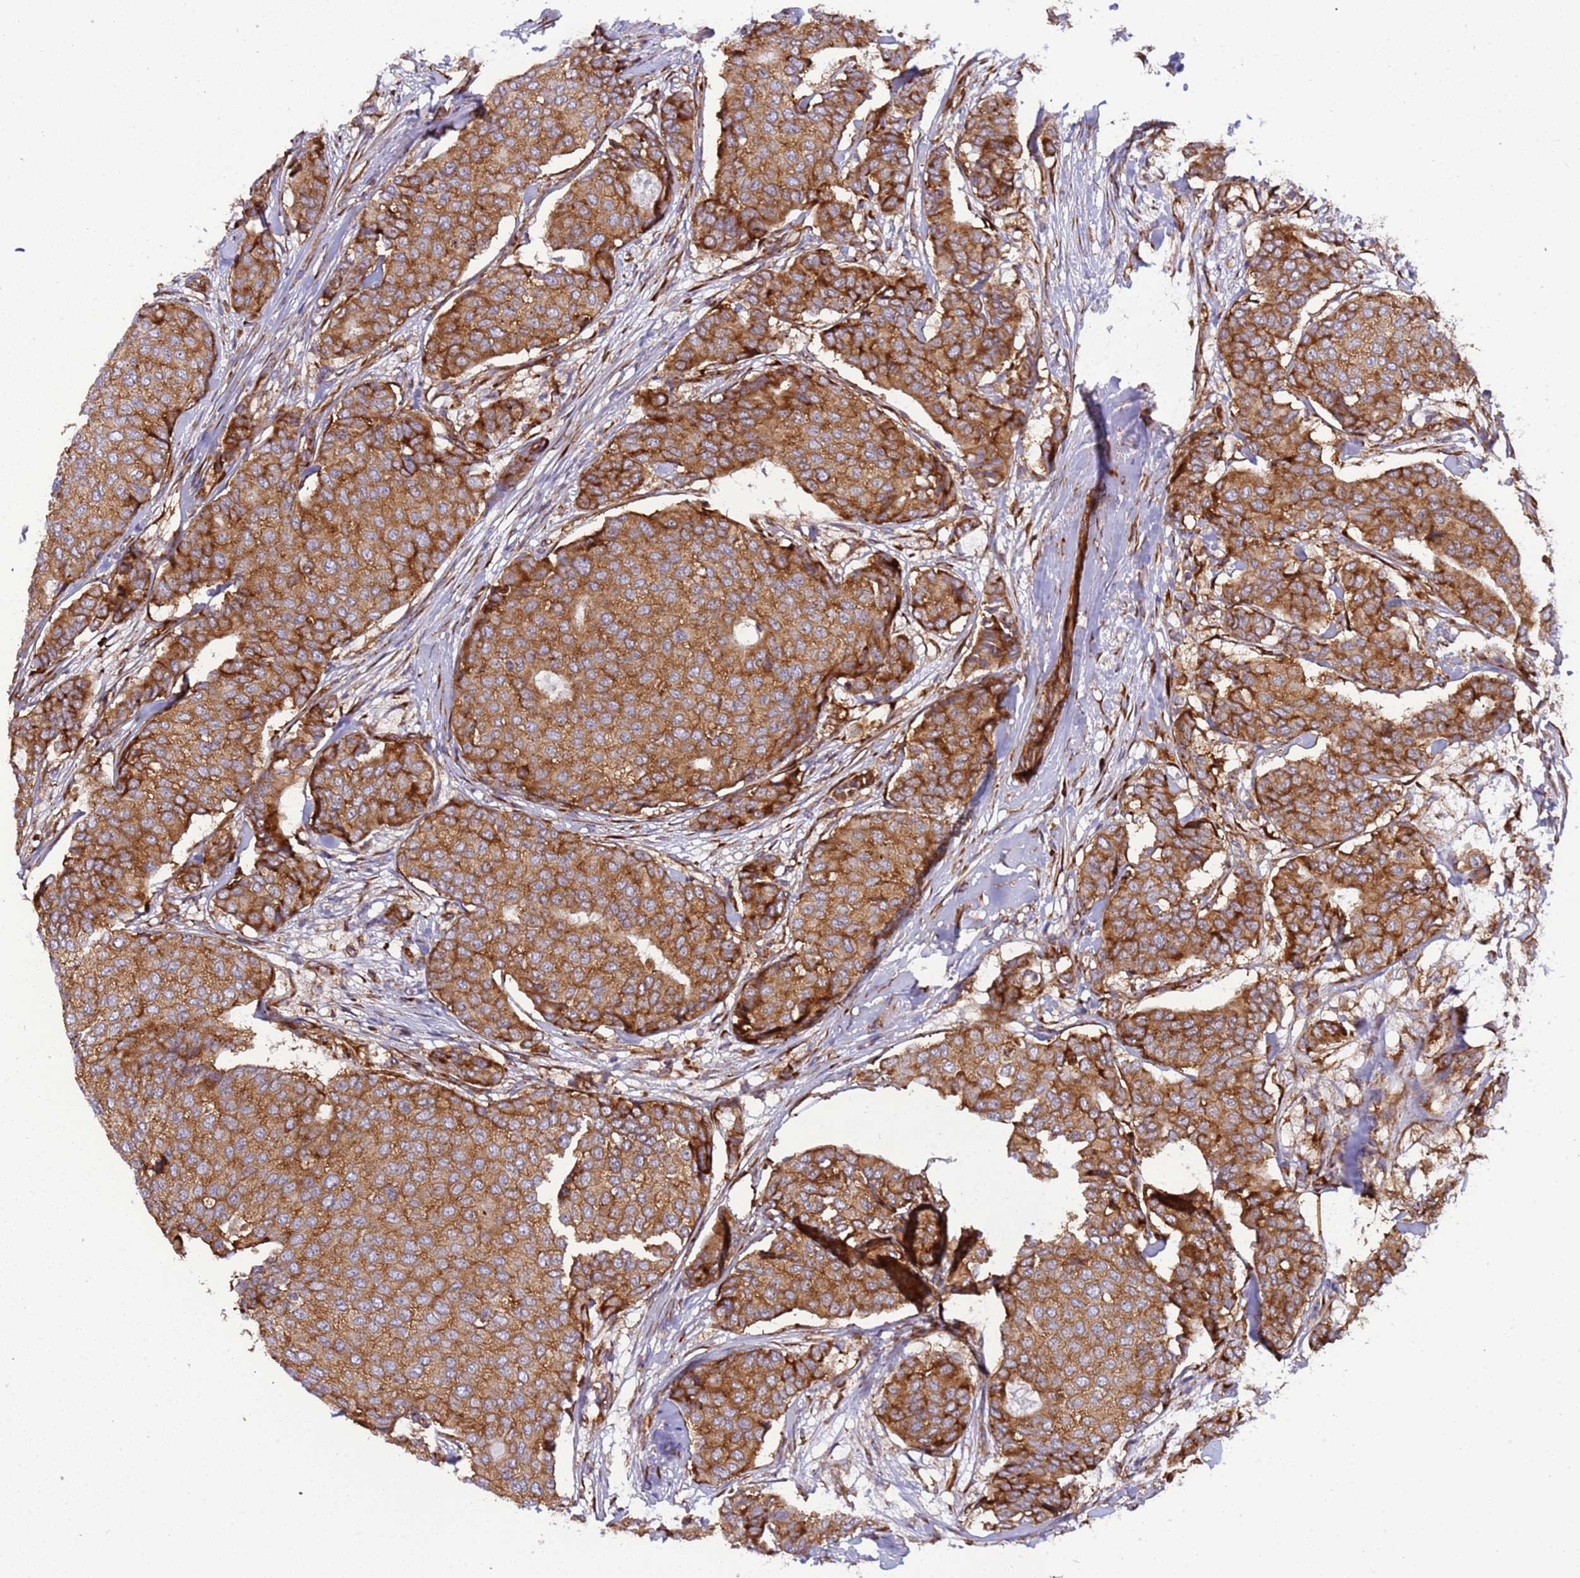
{"staining": {"intensity": "strong", "quantity": ">75%", "location": "cytoplasmic/membranous"}, "tissue": "breast cancer", "cell_type": "Tumor cells", "image_type": "cancer", "snomed": [{"axis": "morphology", "description": "Duct carcinoma"}, {"axis": "topography", "description": "Breast"}], "caption": "Strong cytoplasmic/membranous positivity is seen in approximately >75% of tumor cells in breast intraductal carcinoma. (DAB IHC with brightfield microscopy, high magnification).", "gene": "RPL36", "patient": {"sex": "female", "age": 75}}